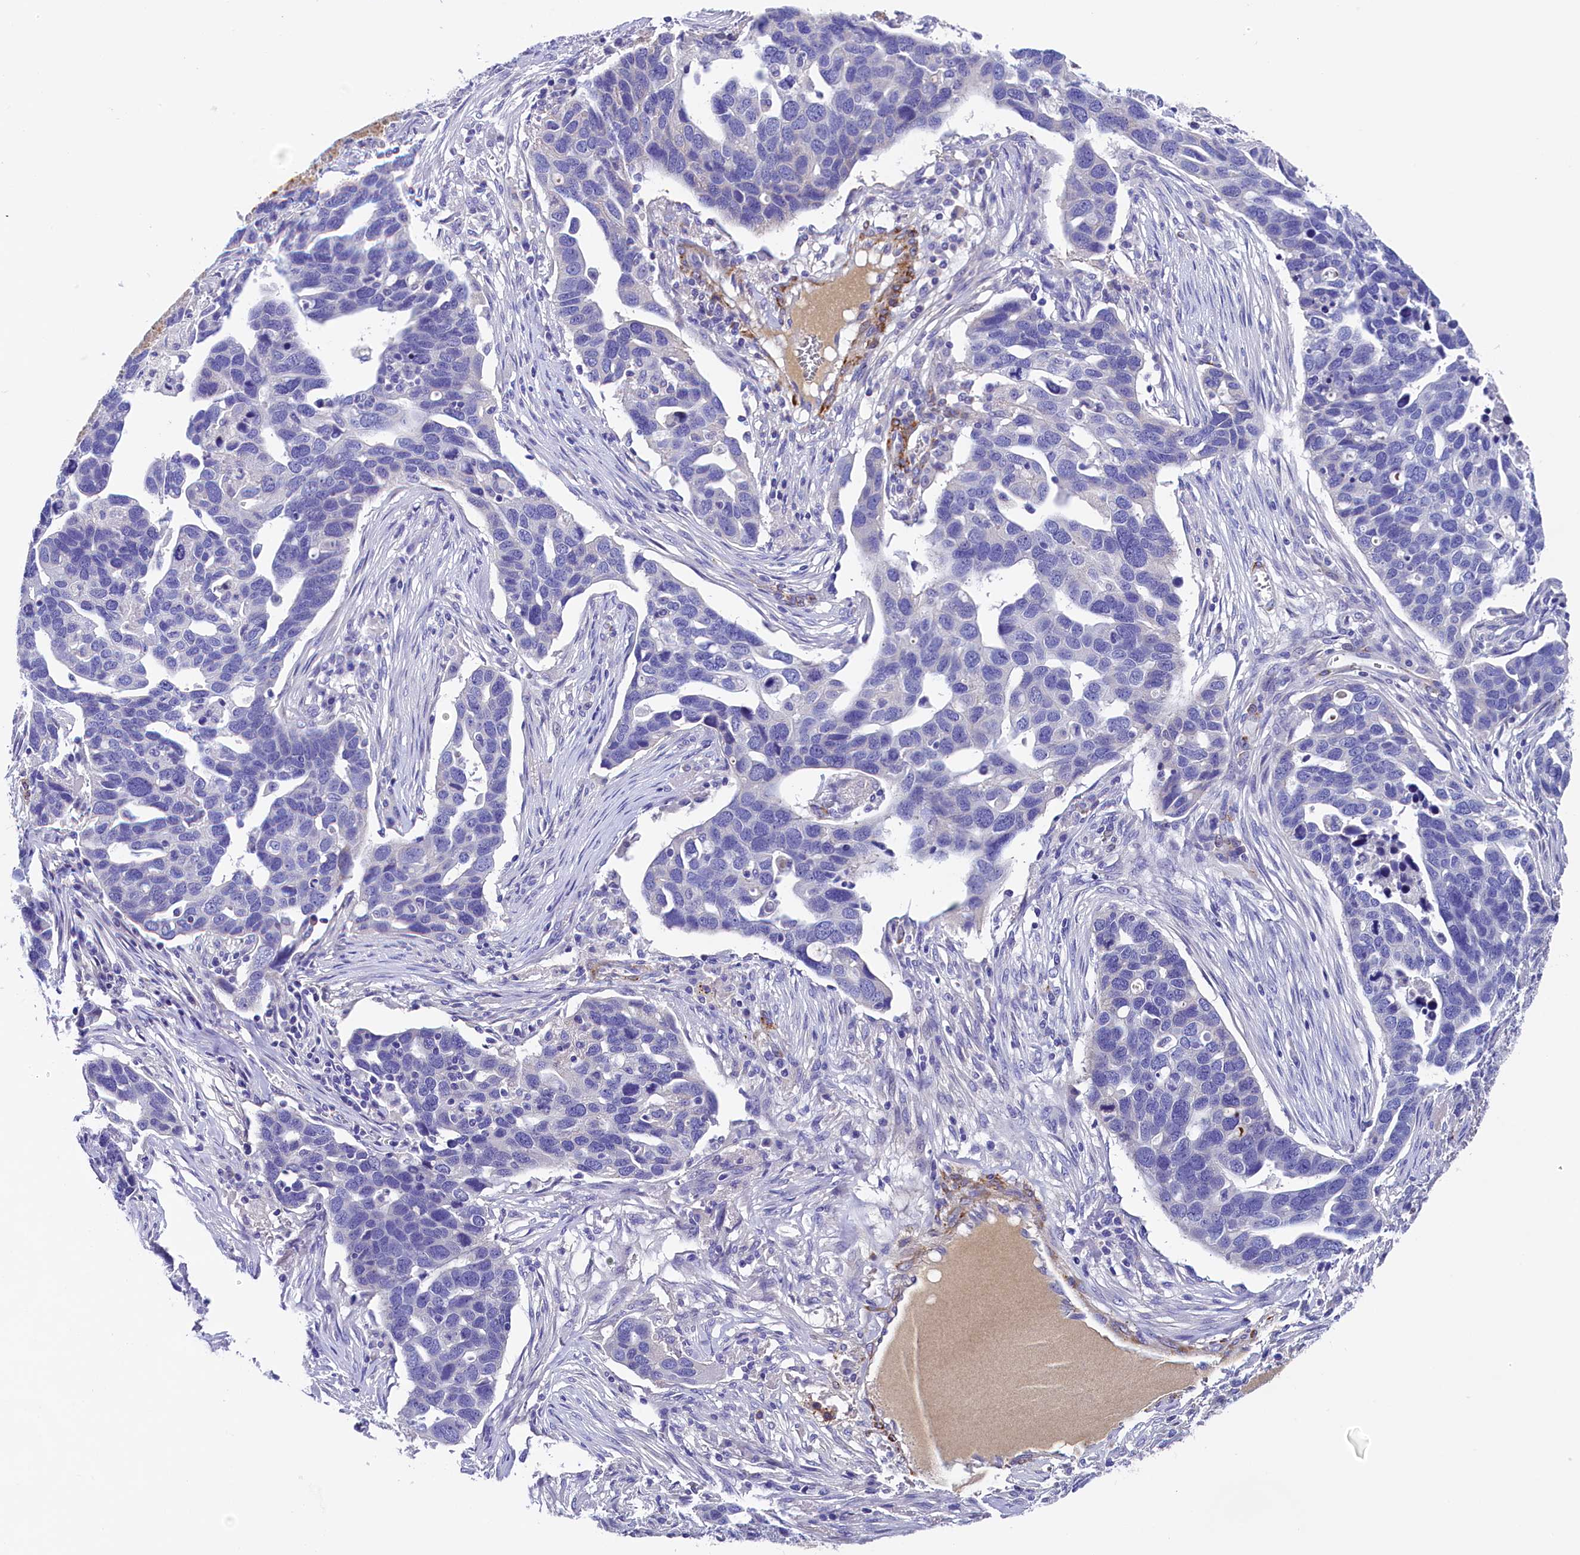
{"staining": {"intensity": "negative", "quantity": "none", "location": "none"}, "tissue": "ovarian cancer", "cell_type": "Tumor cells", "image_type": "cancer", "snomed": [{"axis": "morphology", "description": "Cystadenocarcinoma, serous, NOS"}, {"axis": "topography", "description": "Ovary"}], "caption": "A histopathology image of serous cystadenocarcinoma (ovarian) stained for a protein displays no brown staining in tumor cells.", "gene": "SOD3", "patient": {"sex": "female", "age": 54}}